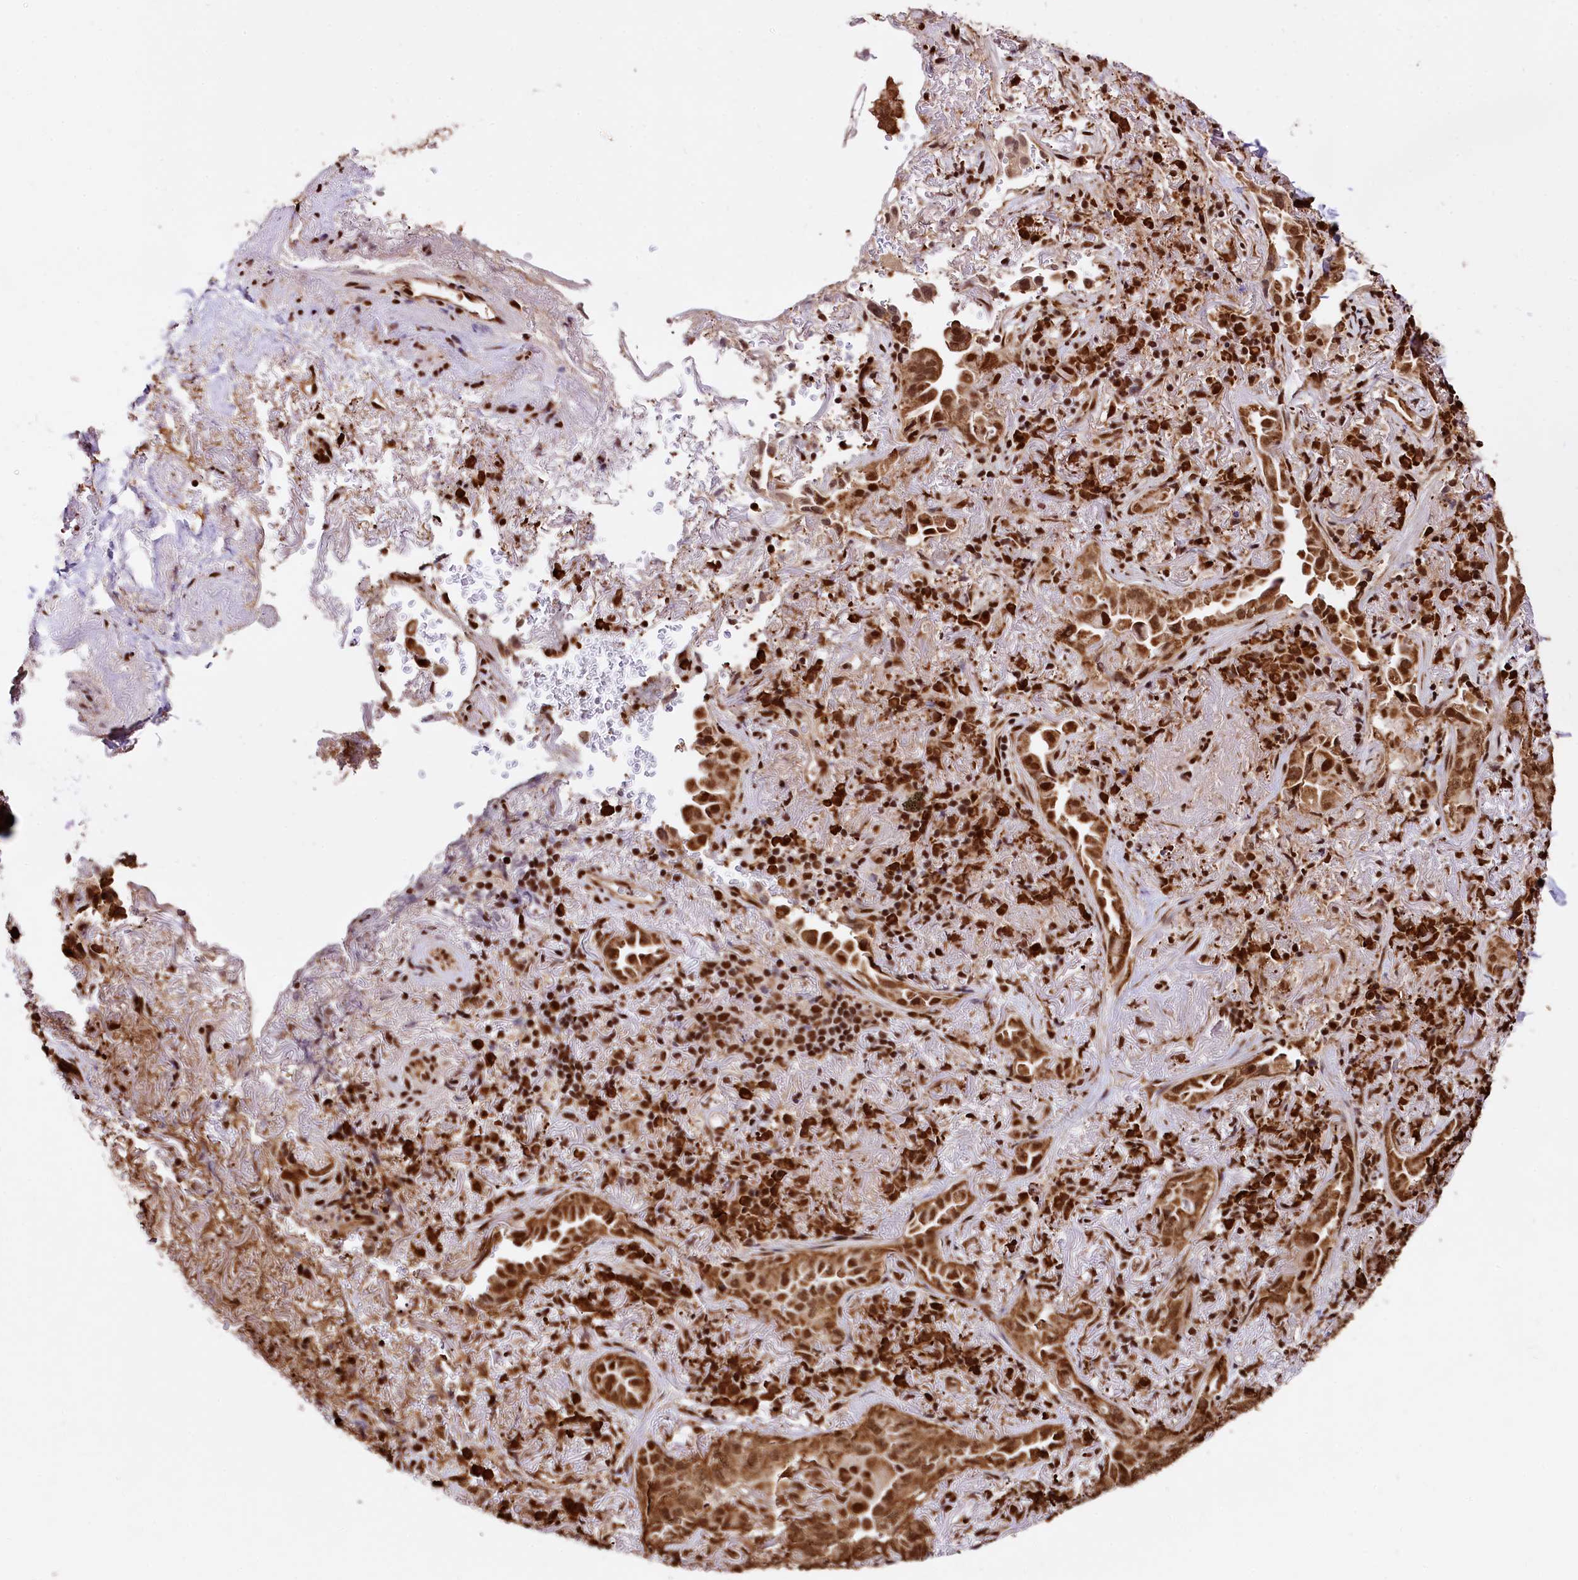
{"staining": {"intensity": "moderate", "quantity": ">75%", "location": "cytoplasmic/membranous,nuclear"}, "tissue": "lung cancer", "cell_type": "Tumor cells", "image_type": "cancer", "snomed": [{"axis": "morphology", "description": "Adenocarcinoma, NOS"}, {"axis": "topography", "description": "Lung"}], "caption": "The micrograph shows immunohistochemical staining of lung cancer. There is moderate cytoplasmic/membranous and nuclear staining is present in about >75% of tumor cells.", "gene": "PDS5B", "patient": {"sex": "female", "age": 69}}